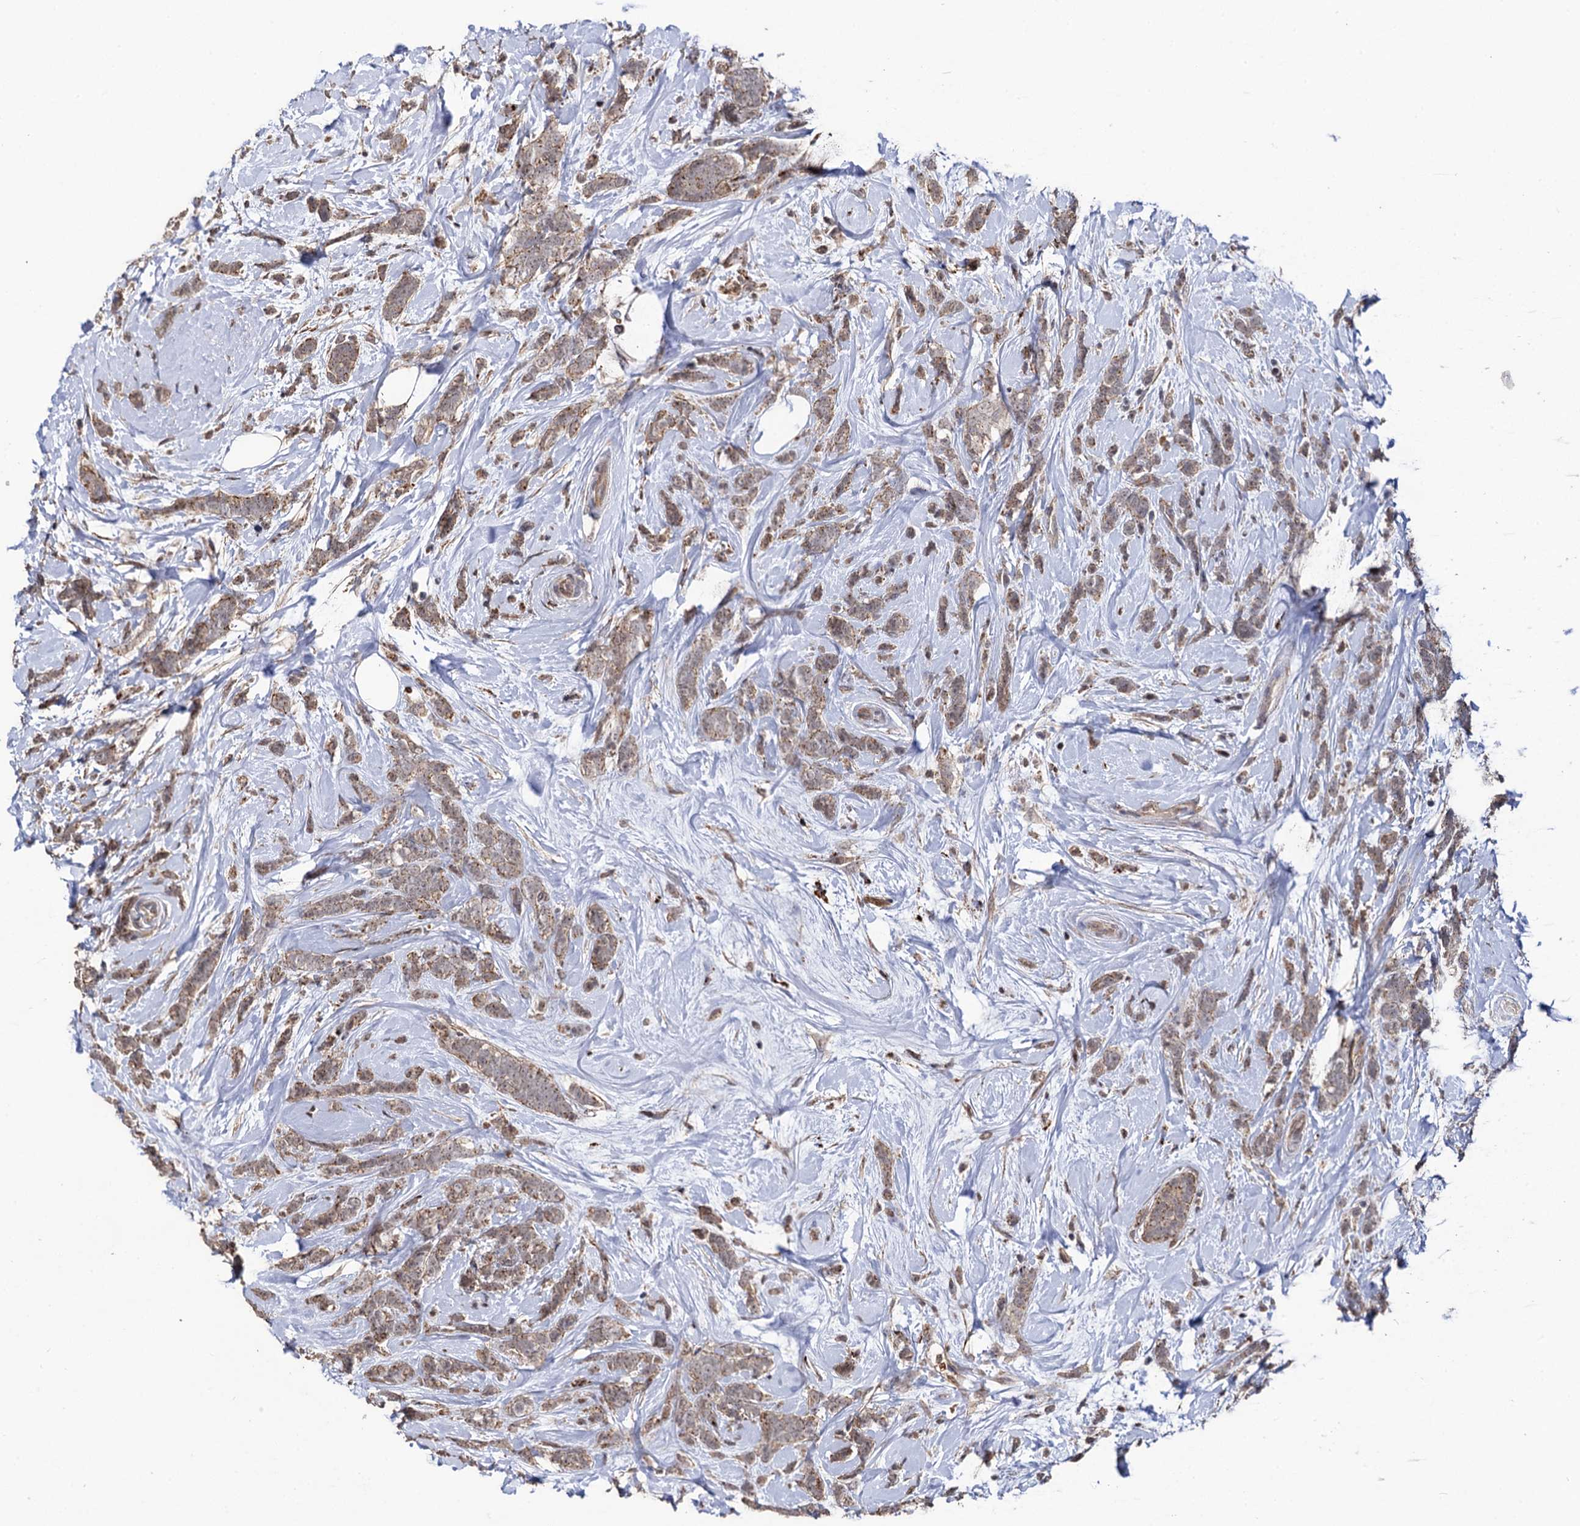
{"staining": {"intensity": "moderate", "quantity": ">75%", "location": "cytoplasmic/membranous"}, "tissue": "breast cancer", "cell_type": "Tumor cells", "image_type": "cancer", "snomed": [{"axis": "morphology", "description": "Lobular carcinoma"}, {"axis": "topography", "description": "Breast"}], "caption": "IHC of lobular carcinoma (breast) reveals medium levels of moderate cytoplasmic/membranous staining in approximately >75% of tumor cells.", "gene": "MICAL2", "patient": {"sex": "female", "age": 58}}